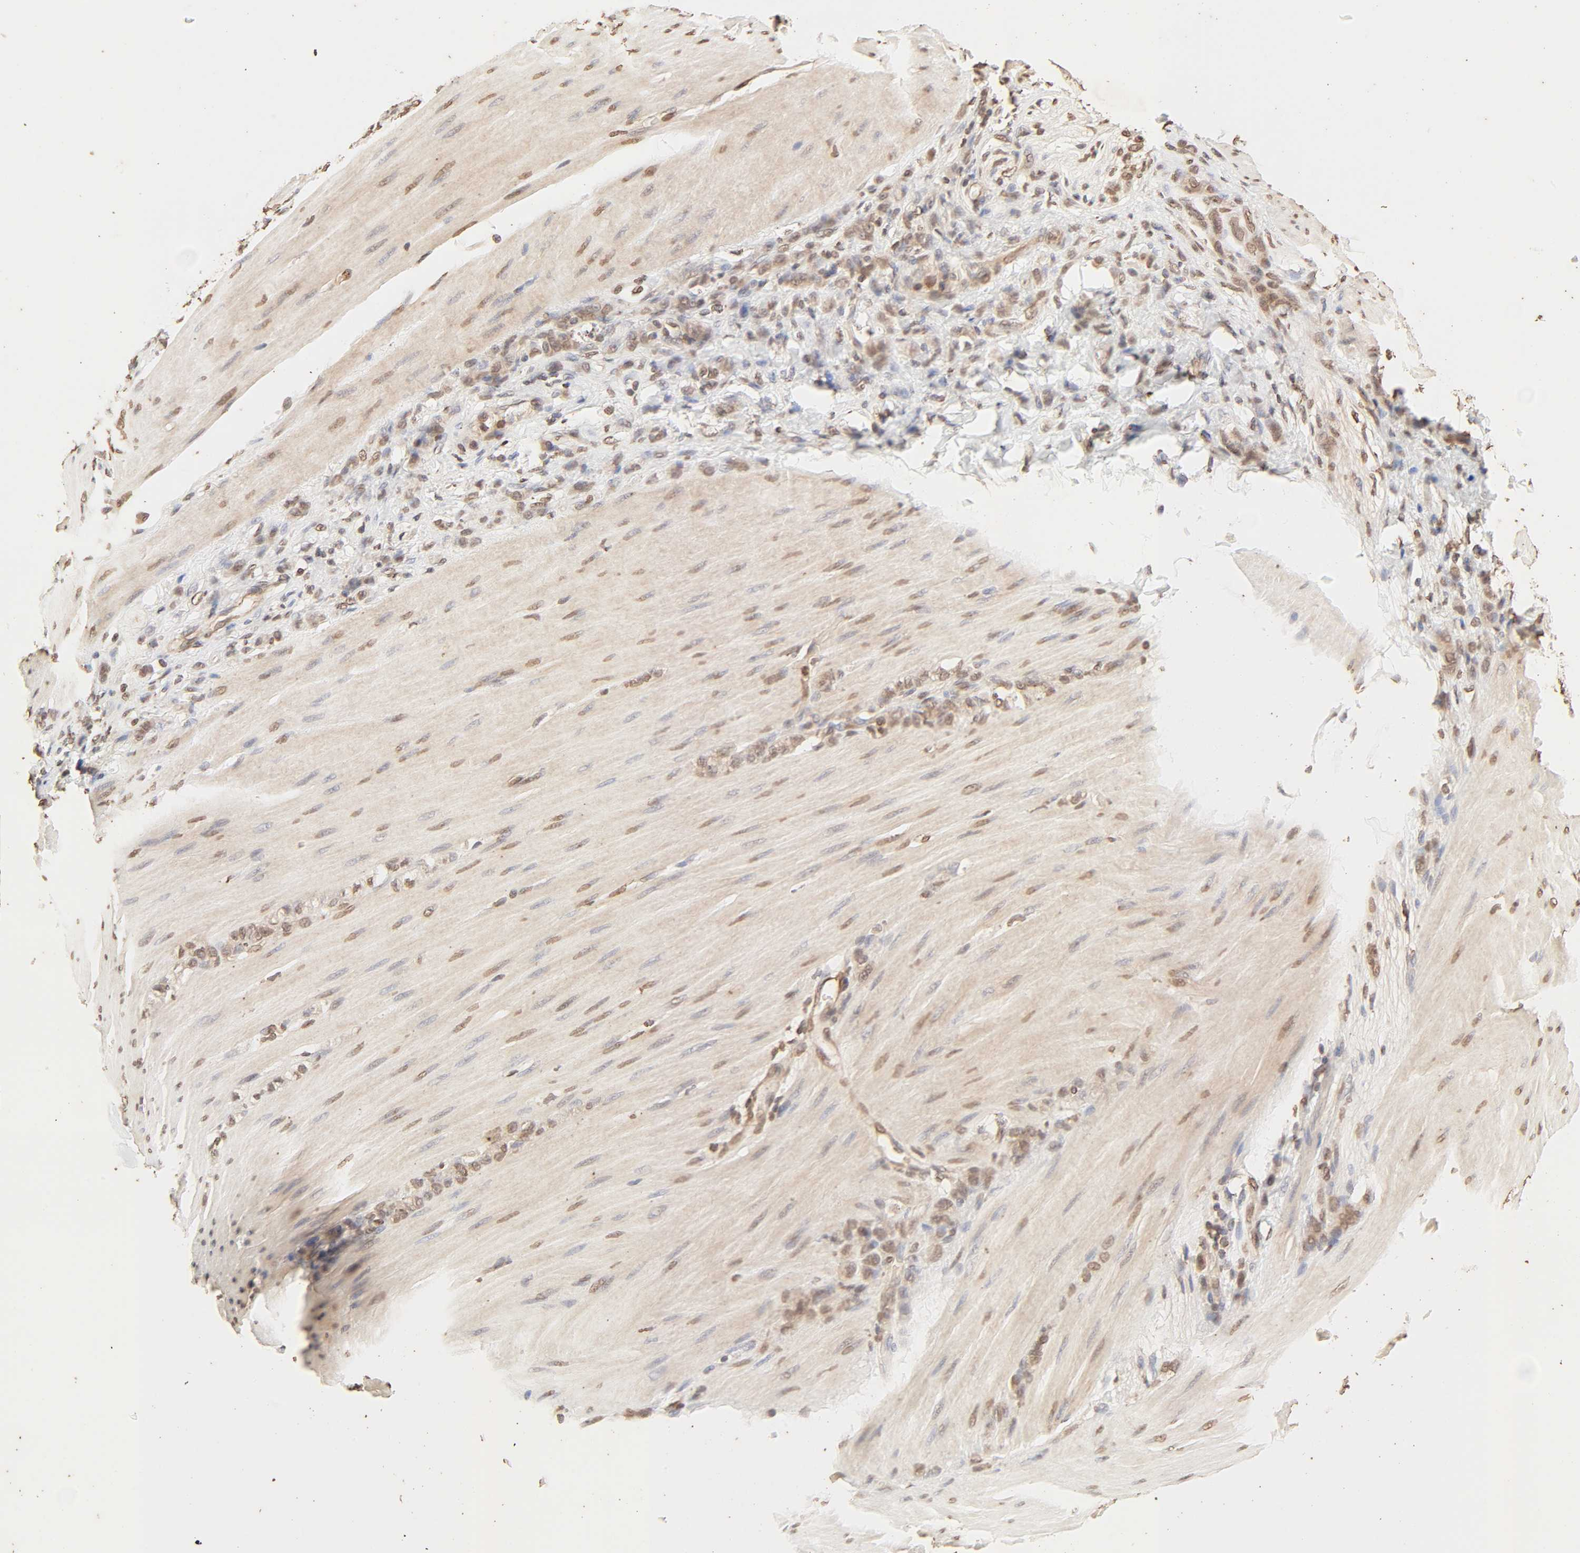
{"staining": {"intensity": "moderate", "quantity": ">75%", "location": "cytoplasmic/membranous,nuclear"}, "tissue": "stomach cancer", "cell_type": "Tumor cells", "image_type": "cancer", "snomed": [{"axis": "morphology", "description": "Adenocarcinoma, NOS"}, {"axis": "topography", "description": "Stomach"}], "caption": "Stomach cancer was stained to show a protein in brown. There is medium levels of moderate cytoplasmic/membranous and nuclear staining in approximately >75% of tumor cells. Using DAB (3,3'-diaminobenzidine) (brown) and hematoxylin (blue) stains, captured at high magnification using brightfield microscopy.", "gene": "TBL1X", "patient": {"sex": "male", "age": 82}}